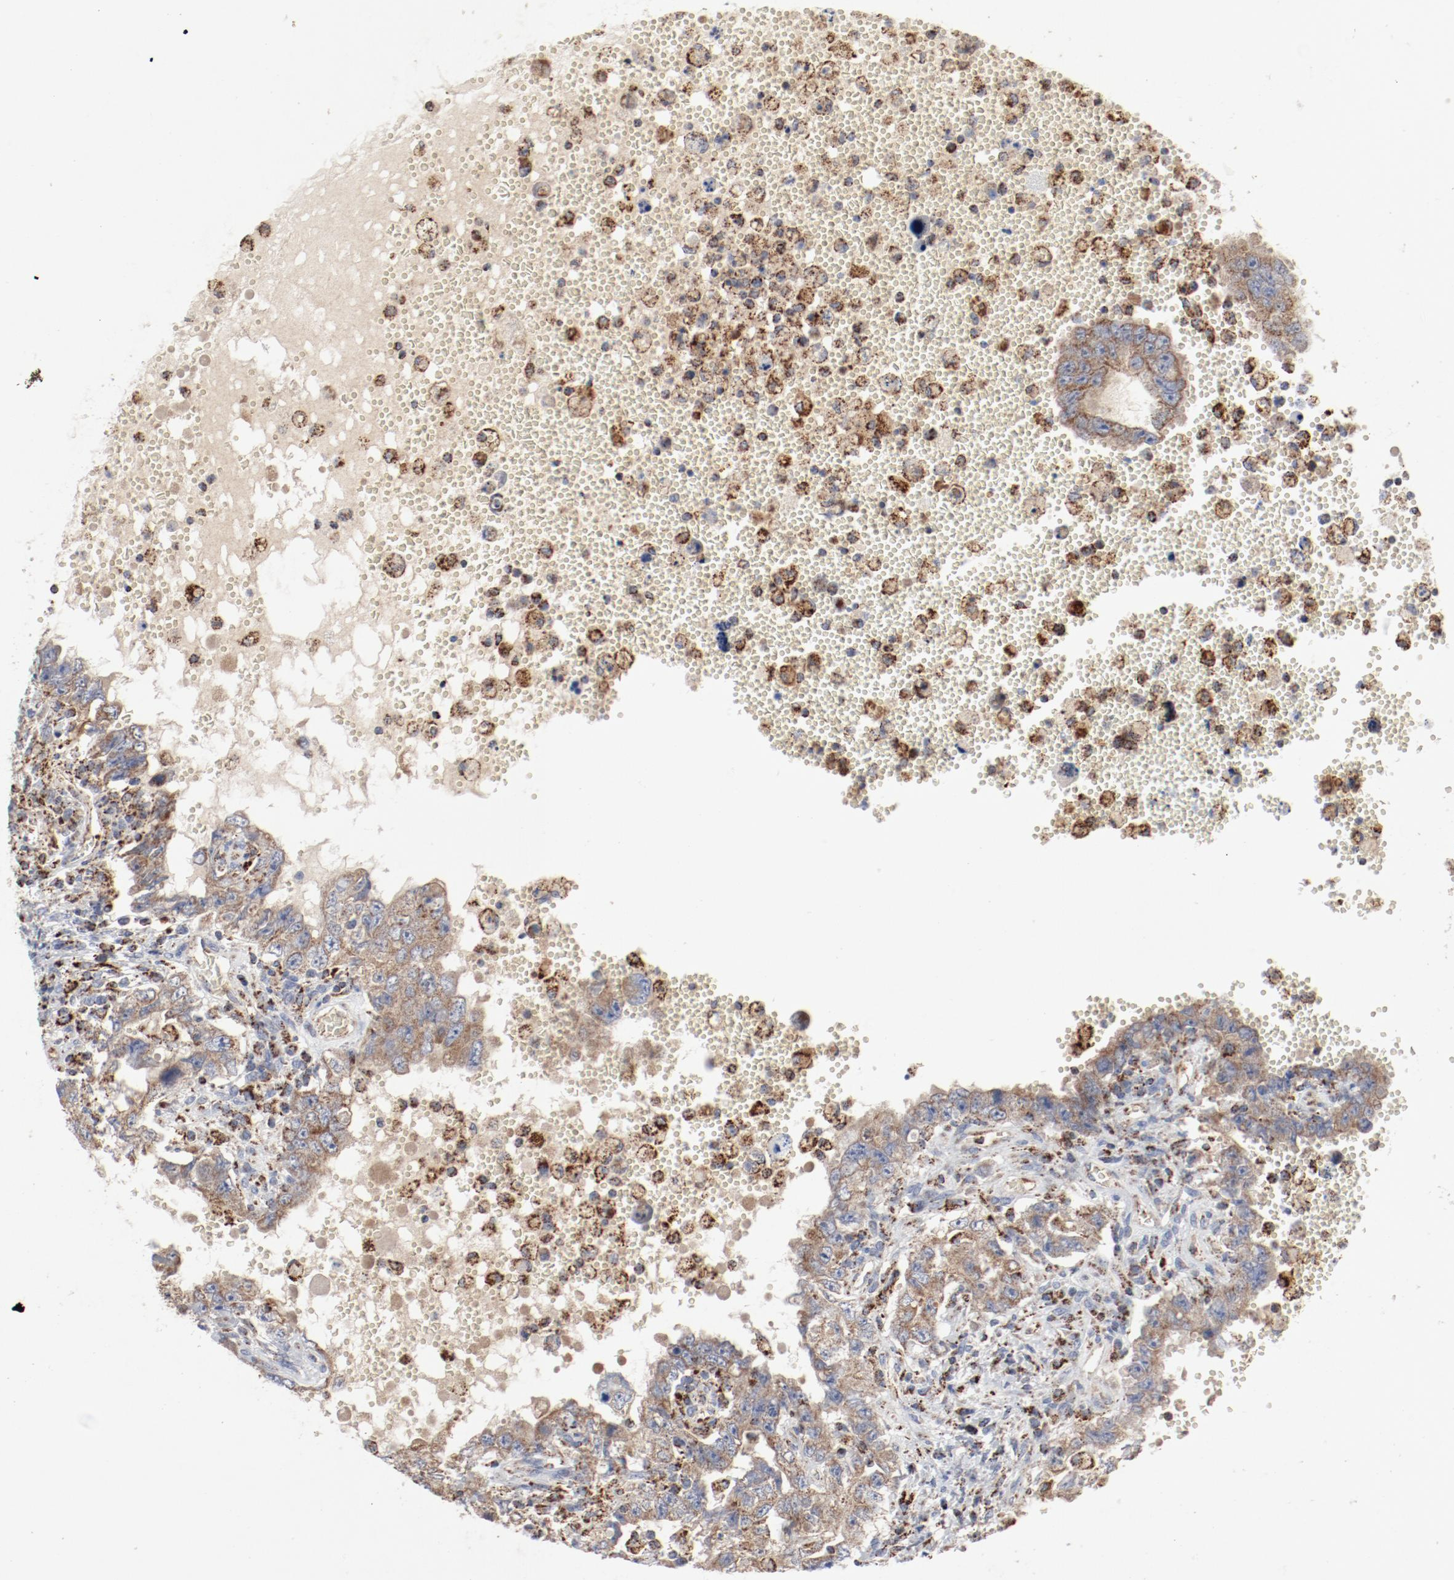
{"staining": {"intensity": "moderate", "quantity": ">75%", "location": "cytoplasmic/membranous"}, "tissue": "testis cancer", "cell_type": "Tumor cells", "image_type": "cancer", "snomed": [{"axis": "morphology", "description": "Carcinoma, Embryonal, NOS"}, {"axis": "topography", "description": "Testis"}], "caption": "Protein staining displays moderate cytoplasmic/membranous expression in approximately >75% of tumor cells in embryonal carcinoma (testis).", "gene": "SETD3", "patient": {"sex": "male", "age": 26}}